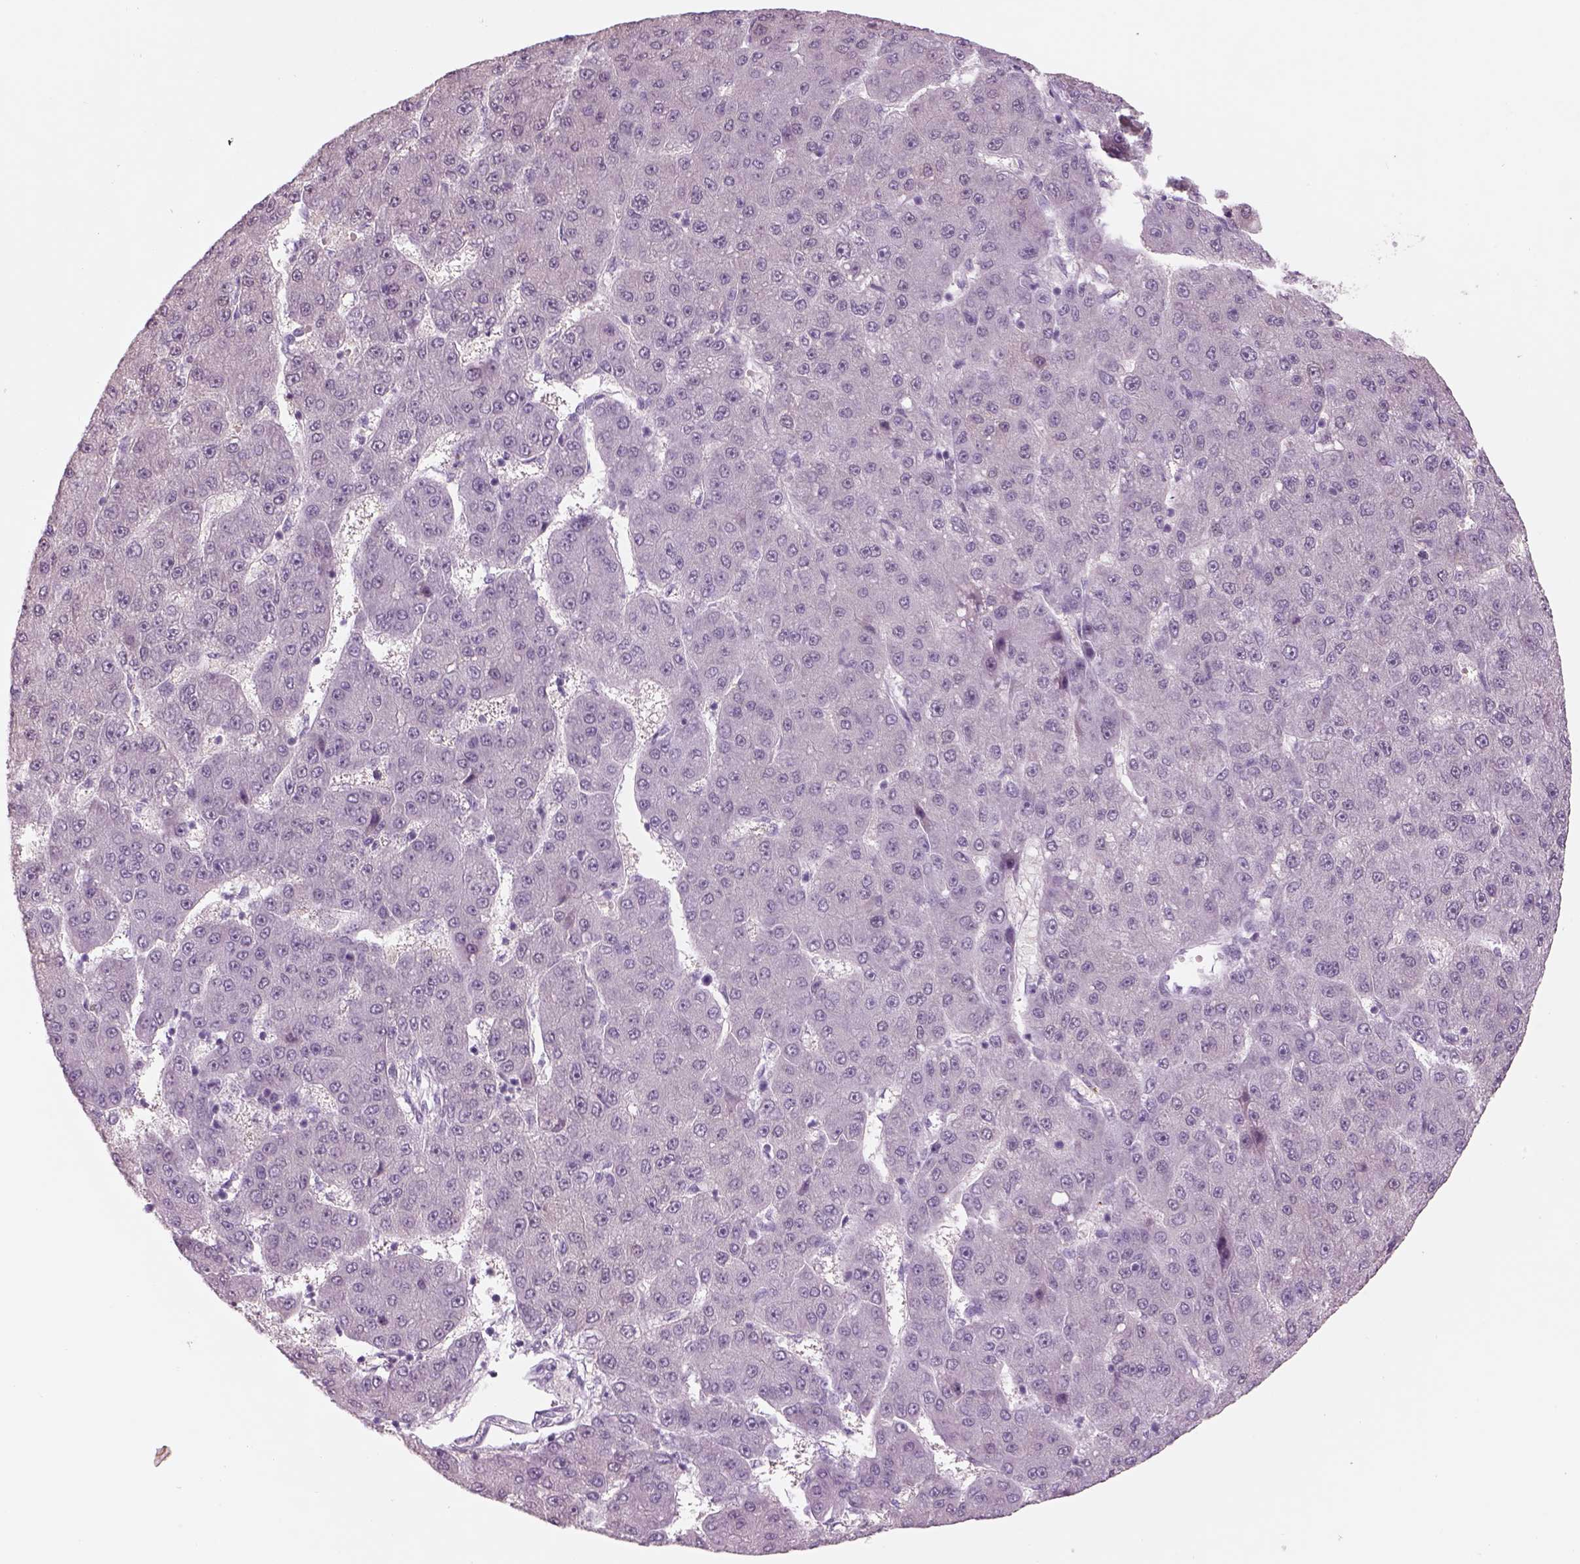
{"staining": {"intensity": "negative", "quantity": "none", "location": "none"}, "tissue": "liver cancer", "cell_type": "Tumor cells", "image_type": "cancer", "snomed": [{"axis": "morphology", "description": "Carcinoma, Hepatocellular, NOS"}, {"axis": "topography", "description": "Liver"}], "caption": "This is an immunohistochemistry (IHC) image of hepatocellular carcinoma (liver). There is no expression in tumor cells.", "gene": "GAS2L2", "patient": {"sex": "male", "age": 67}}